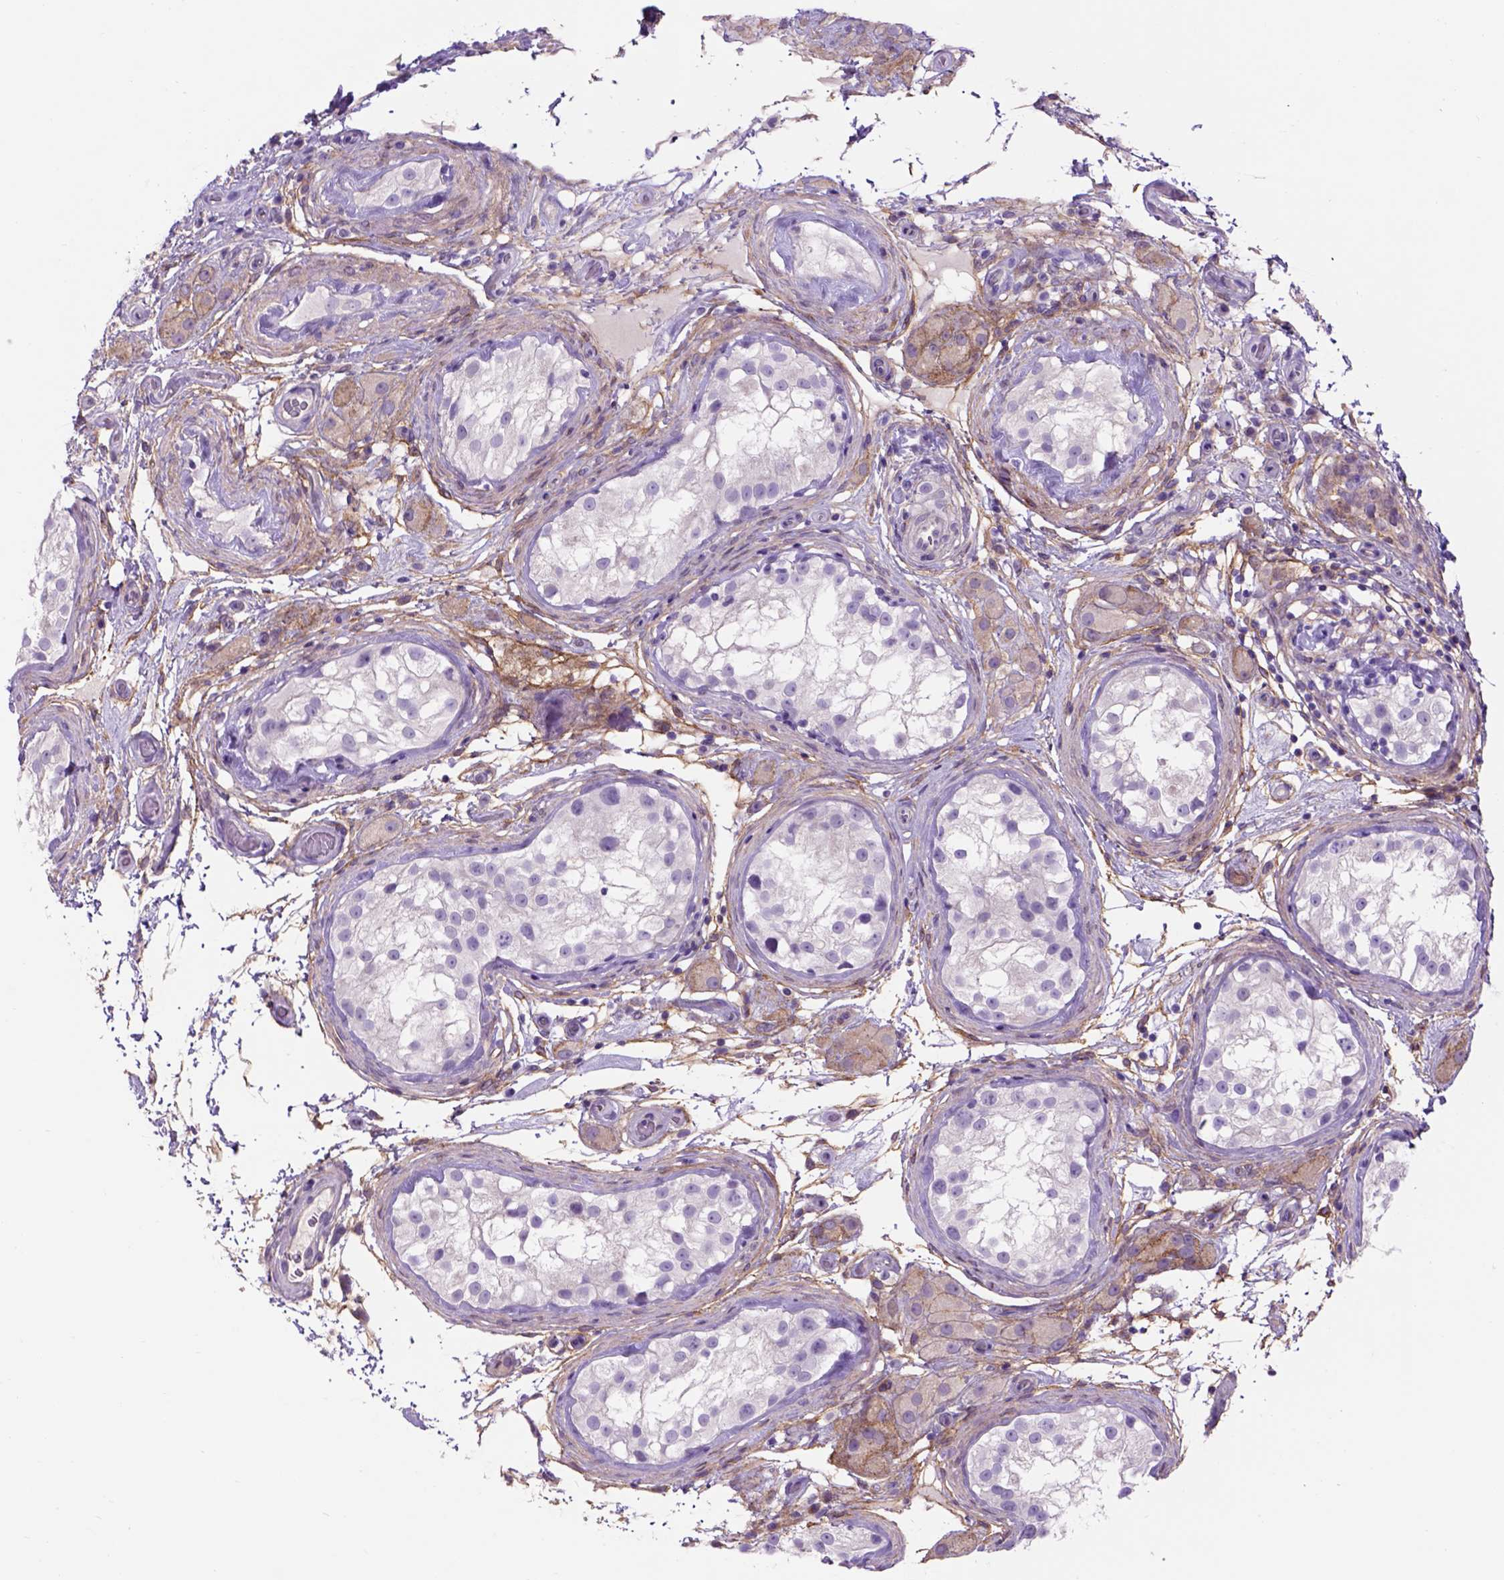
{"staining": {"intensity": "negative", "quantity": "none", "location": "none"}, "tissue": "testis cancer", "cell_type": "Tumor cells", "image_type": "cancer", "snomed": [{"axis": "morphology", "description": "Seminoma, NOS"}, {"axis": "morphology", "description": "Carcinoma, Embryonal, NOS"}, {"axis": "topography", "description": "Testis"}], "caption": "Tumor cells show no significant positivity in testis seminoma. The staining is performed using DAB brown chromogen with nuclei counter-stained in using hematoxylin.", "gene": "EGFR", "patient": {"sex": "male", "age": 41}}